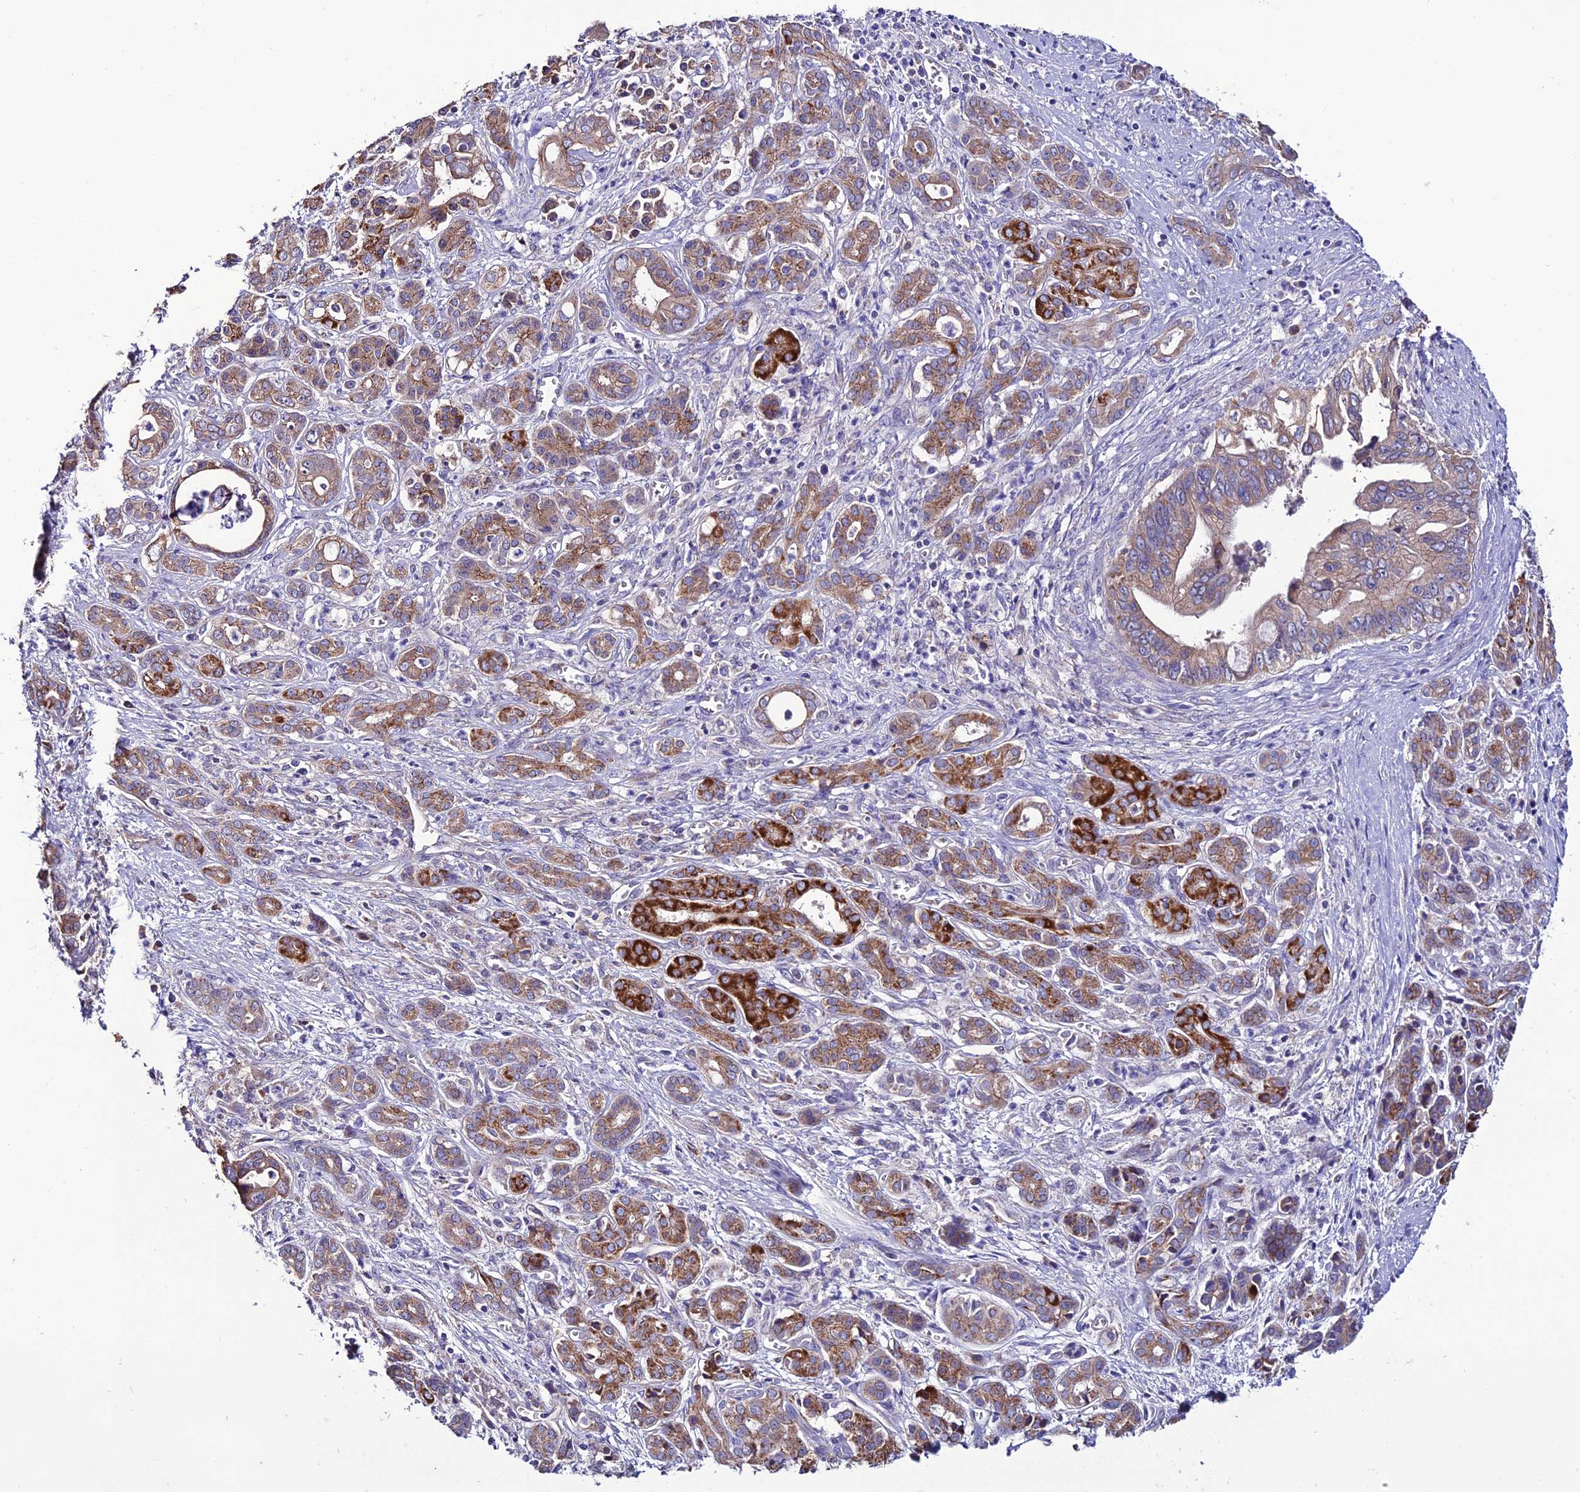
{"staining": {"intensity": "moderate", "quantity": ">75%", "location": "cytoplasmic/membranous"}, "tissue": "pancreatic cancer", "cell_type": "Tumor cells", "image_type": "cancer", "snomed": [{"axis": "morphology", "description": "Adenocarcinoma, NOS"}, {"axis": "topography", "description": "Pancreas"}], "caption": "There is medium levels of moderate cytoplasmic/membranous staining in tumor cells of pancreatic cancer, as demonstrated by immunohistochemical staining (brown color).", "gene": "HOGA1", "patient": {"sex": "male", "age": 59}}